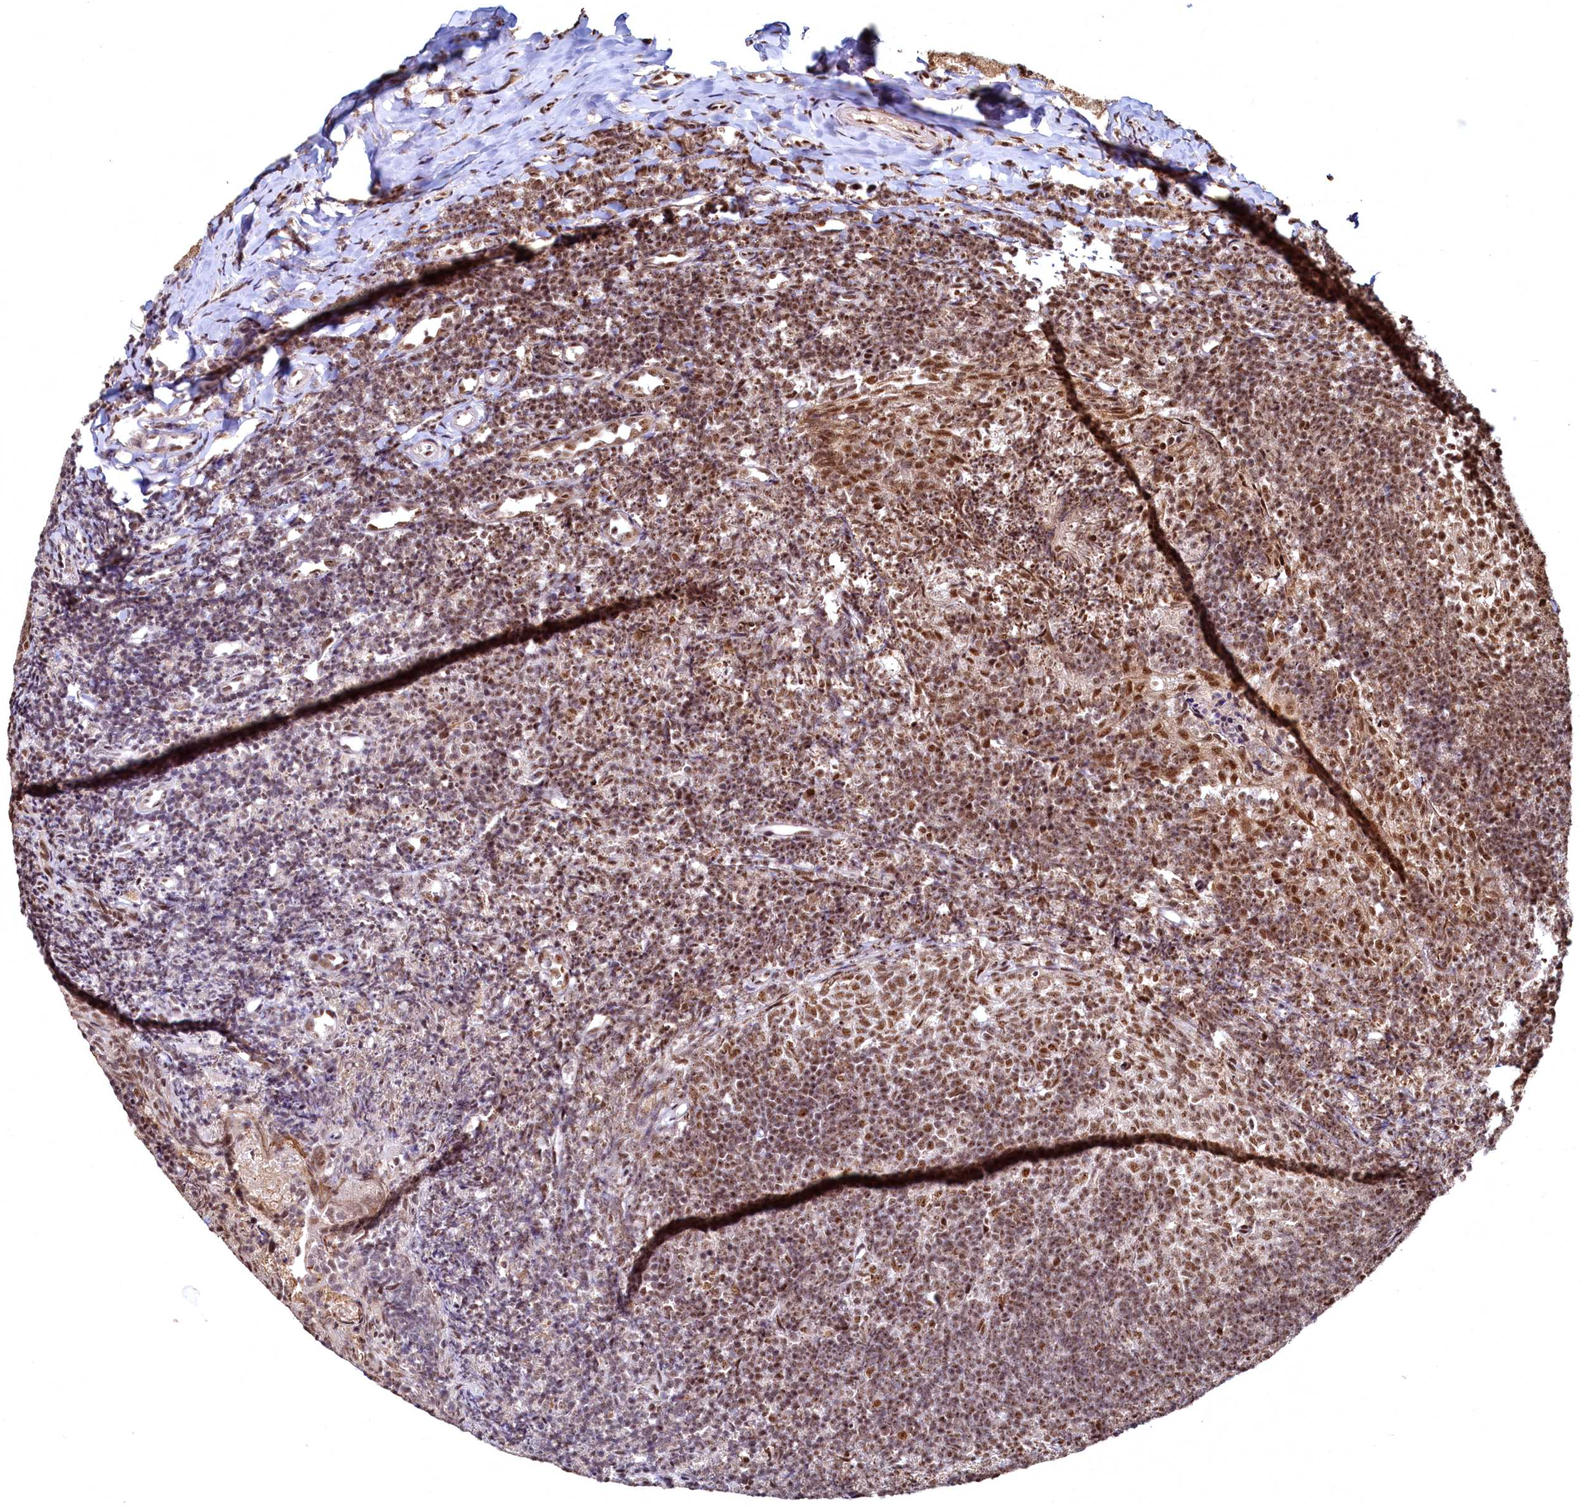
{"staining": {"intensity": "strong", "quantity": ">75%", "location": "nuclear"}, "tissue": "tonsil", "cell_type": "Germinal center cells", "image_type": "normal", "snomed": [{"axis": "morphology", "description": "Normal tissue, NOS"}, {"axis": "topography", "description": "Tonsil"}], "caption": "Germinal center cells display high levels of strong nuclear expression in about >75% of cells in unremarkable human tonsil. Nuclei are stained in blue.", "gene": "RSRC2", "patient": {"sex": "female", "age": 10}}